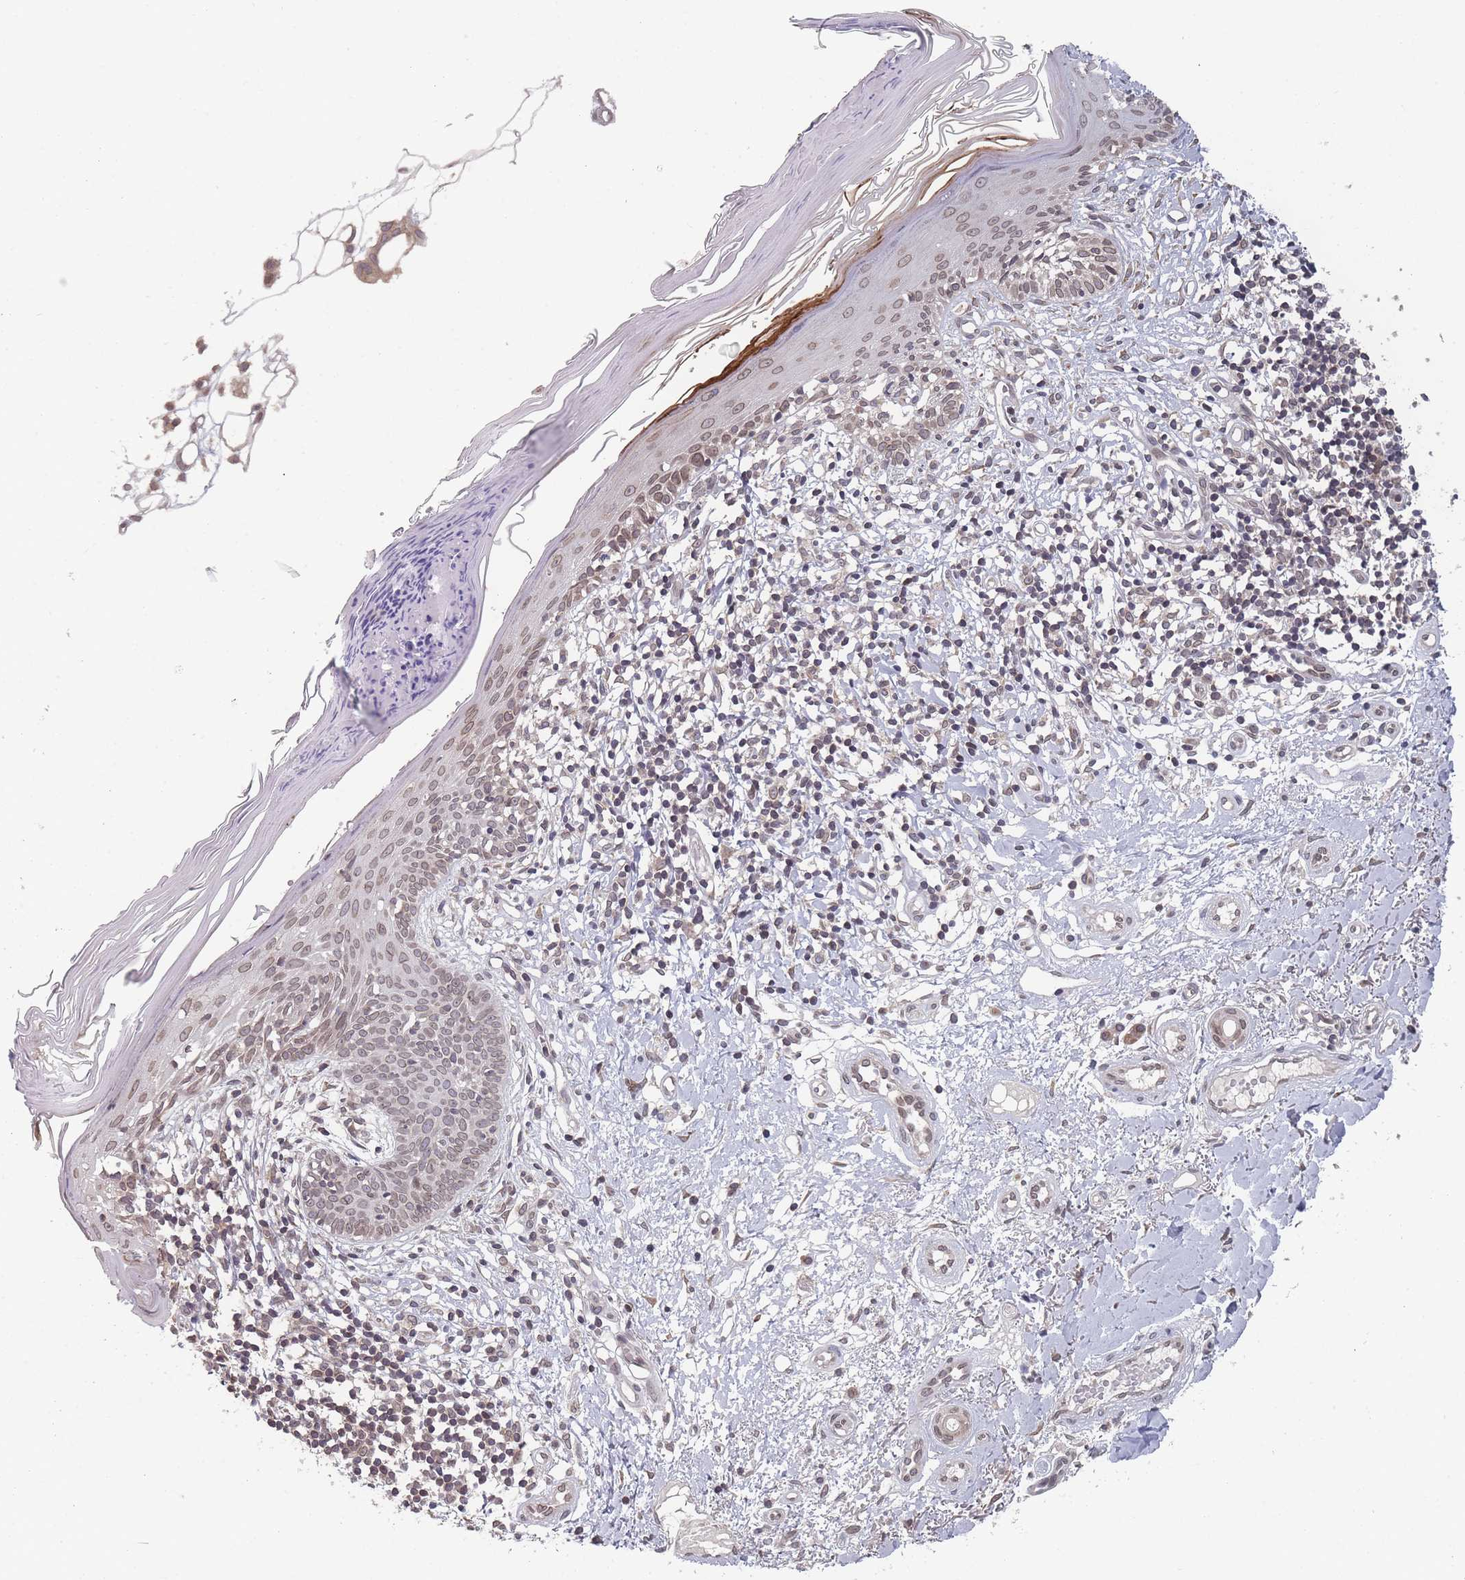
{"staining": {"intensity": "weak", "quantity": ">75%", "location": "cytoplasmic/membranous,nuclear"}, "tissue": "skin cancer", "cell_type": "Tumor cells", "image_type": "cancer", "snomed": [{"axis": "morphology", "description": "Basal cell carcinoma"}, {"axis": "topography", "description": "Skin"}], "caption": "Skin cancer (basal cell carcinoma) stained with IHC shows weak cytoplasmic/membranous and nuclear staining in approximately >75% of tumor cells.", "gene": "TBC1D25", "patient": {"sex": "male", "age": 78}}